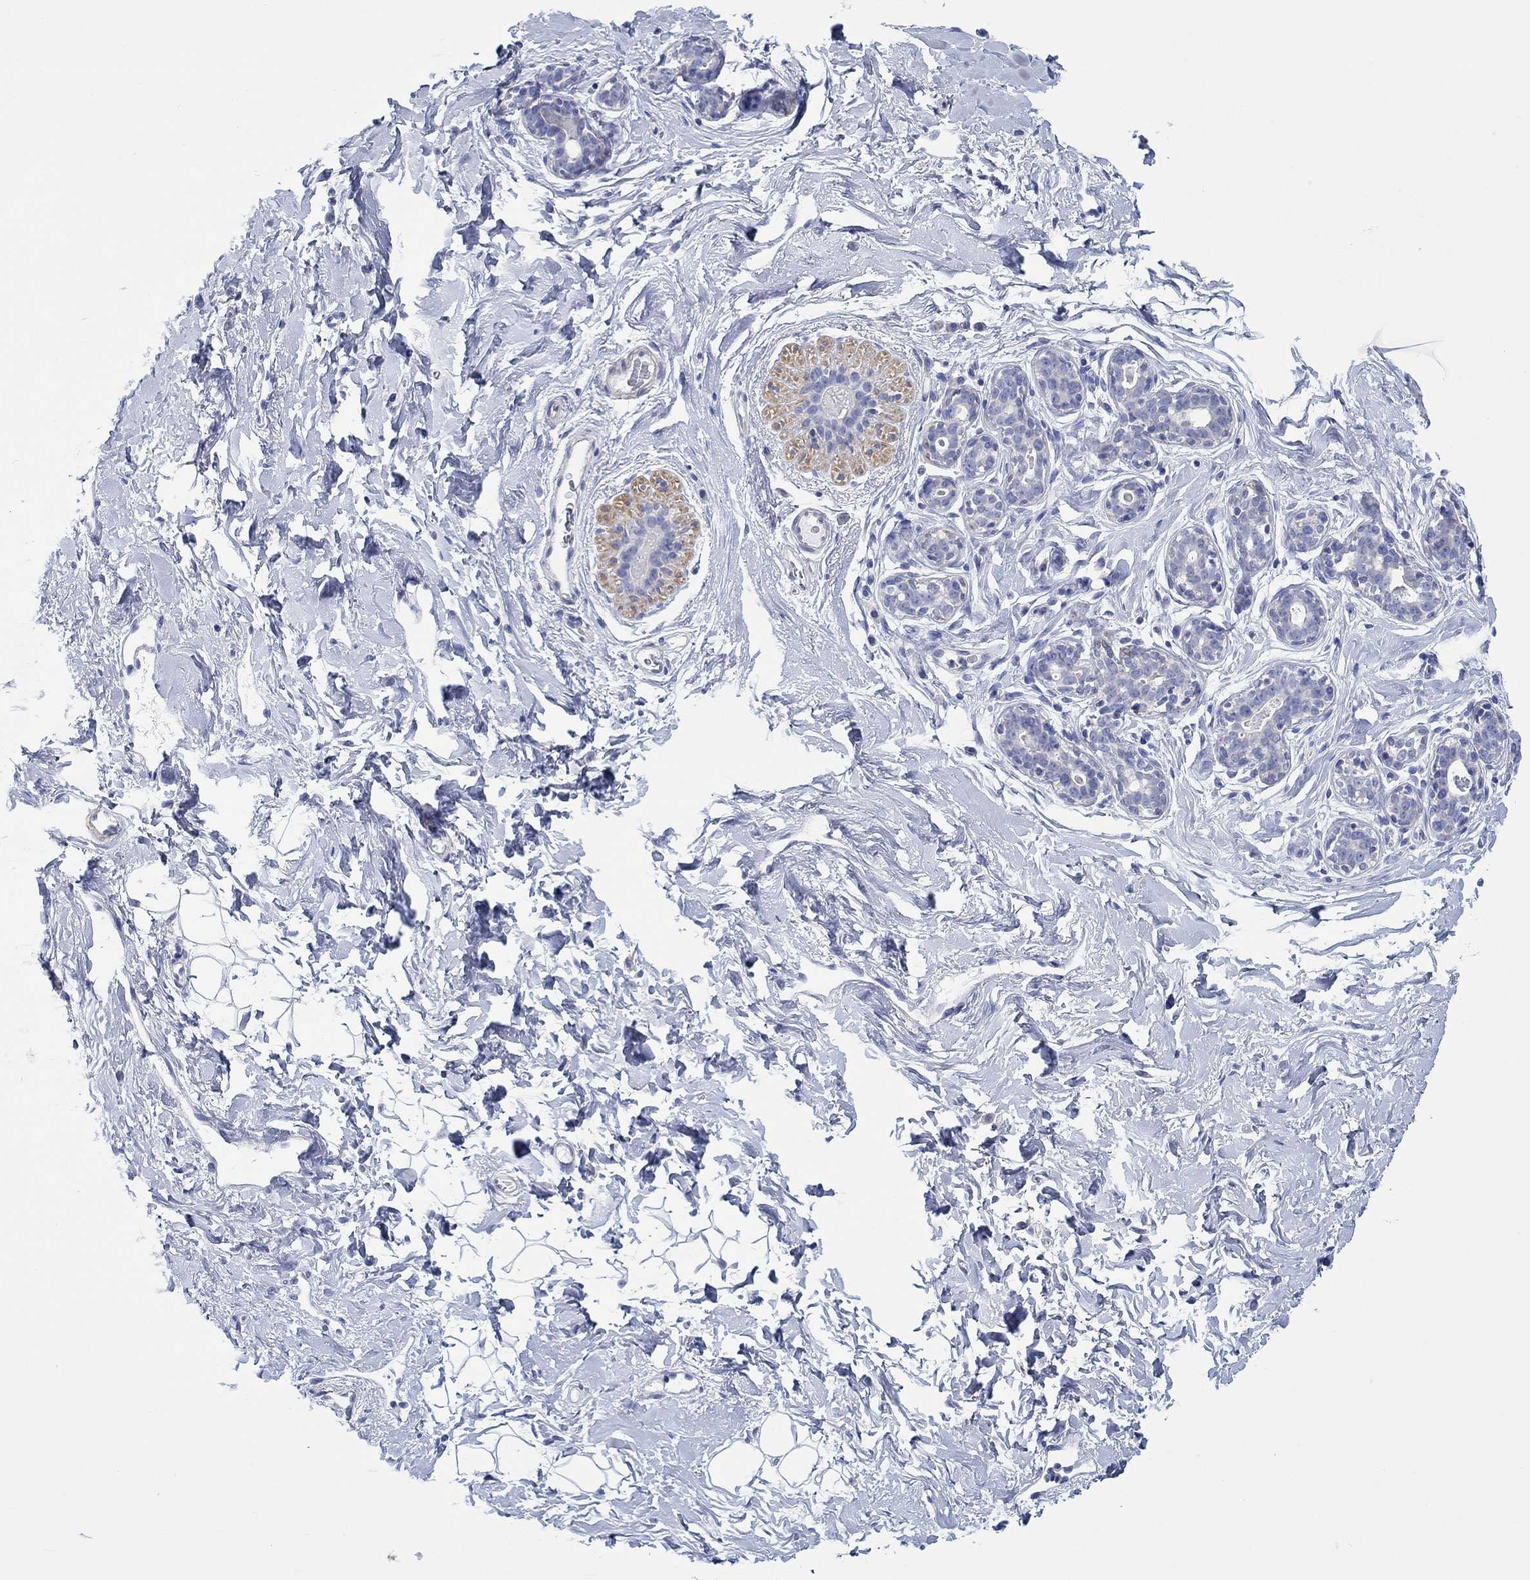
{"staining": {"intensity": "negative", "quantity": "none", "location": "none"}, "tissue": "breast", "cell_type": "Adipocytes", "image_type": "normal", "snomed": [{"axis": "morphology", "description": "Normal tissue, NOS"}, {"axis": "topography", "description": "Breast"}], "caption": "High magnification brightfield microscopy of benign breast stained with DAB (3,3'-diaminobenzidine) (brown) and counterstained with hematoxylin (blue): adipocytes show no significant expression. (Stains: DAB immunohistochemistry with hematoxylin counter stain, Microscopy: brightfield microscopy at high magnification).", "gene": "PPIL6", "patient": {"sex": "female", "age": 43}}